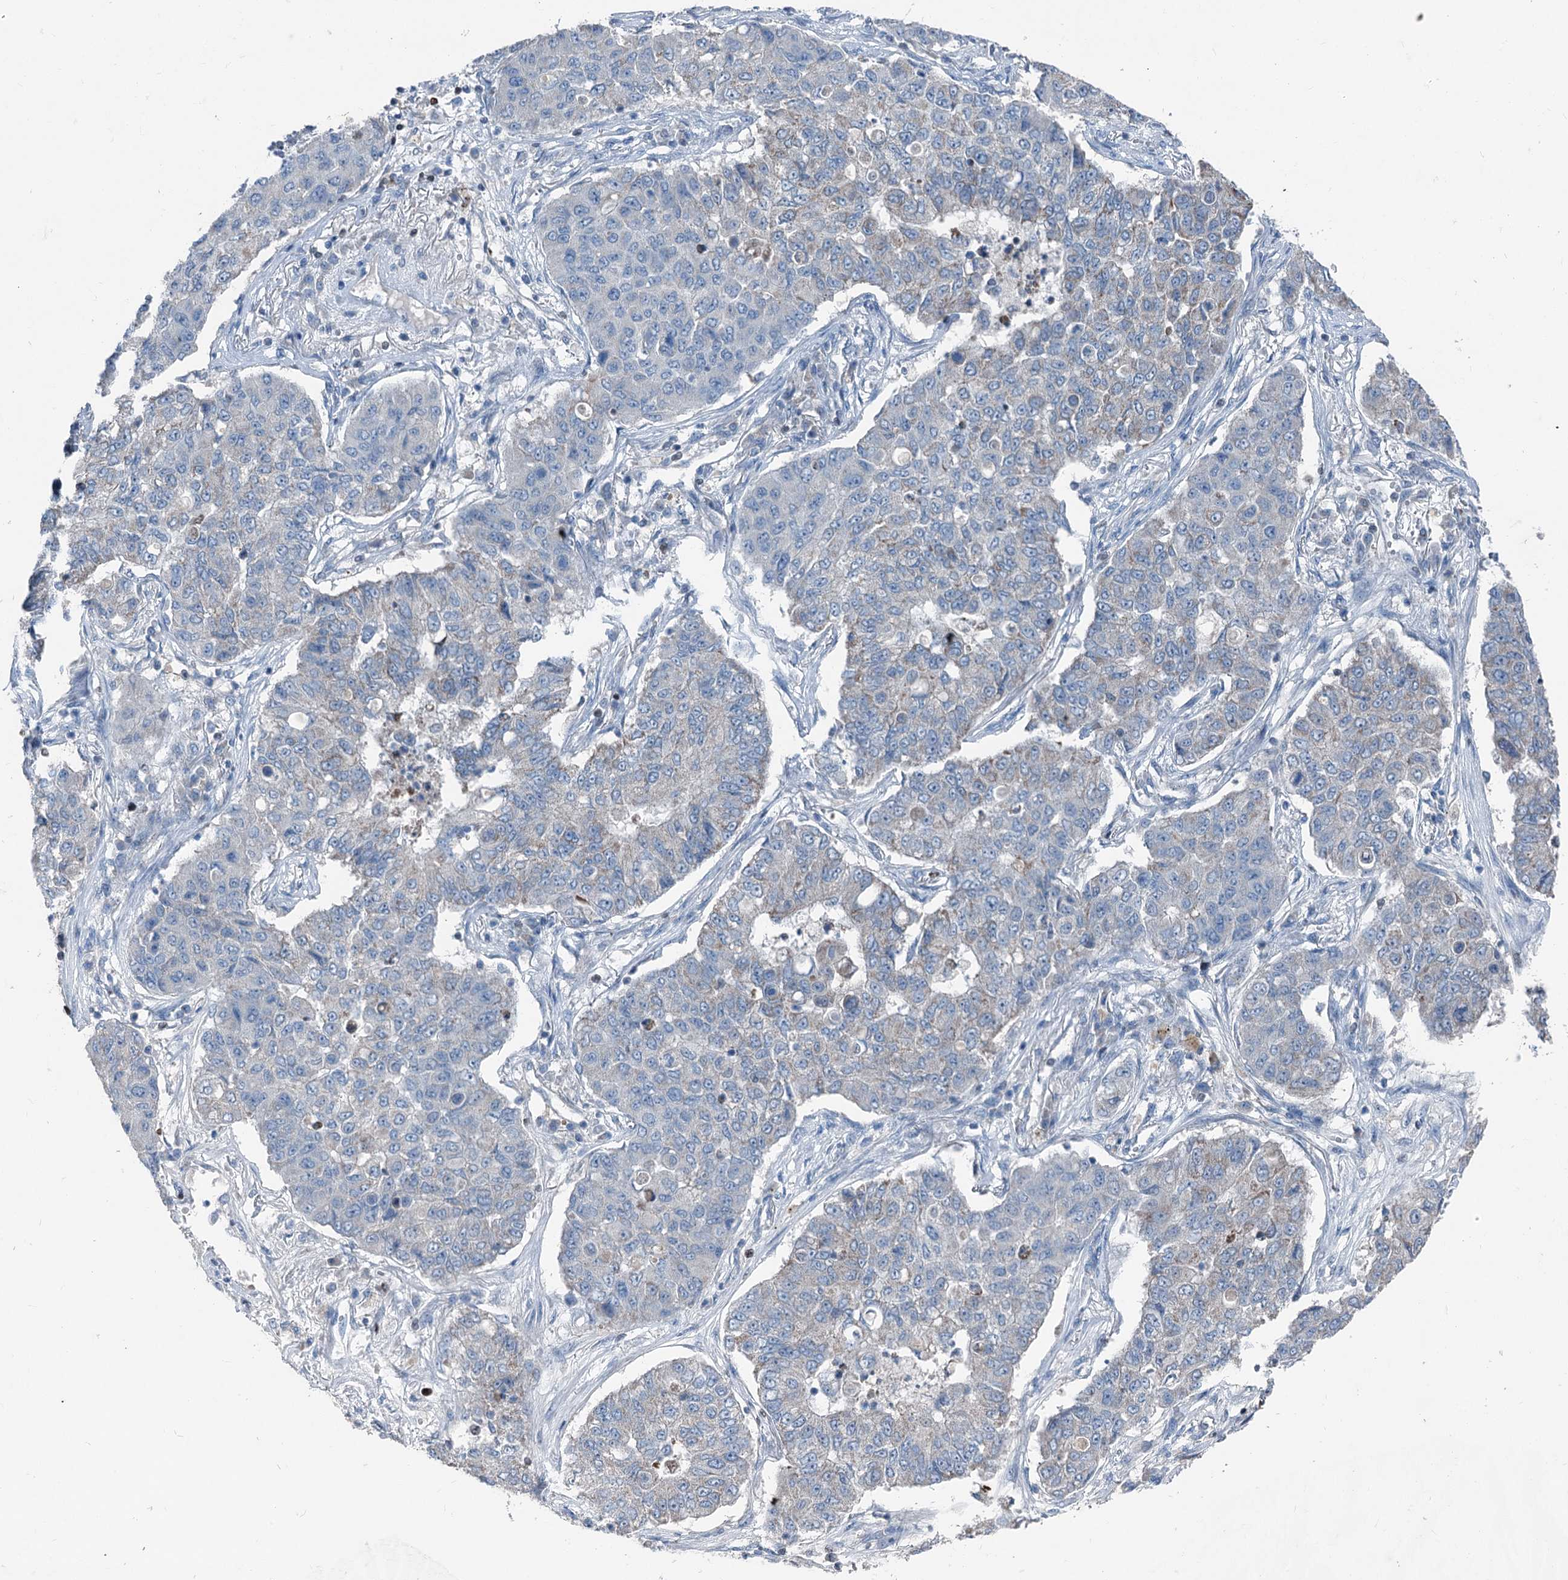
{"staining": {"intensity": "weak", "quantity": "<25%", "location": "cytoplasmic/membranous"}, "tissue": "lung cancer", "cell_type": "Tumor cells", "image_type": "cancer", "snomed": [{"axis": "morphology", "description": "Squamous cell carcinoma, NOS"}, {"axis": "topography", "description": "Lung"}], "caption": "The micrograph demonstrates no significant staining in tumor cells of lung cancer.", "gene": "ELP4", "patient": {"sex": "male", "age": 74}}